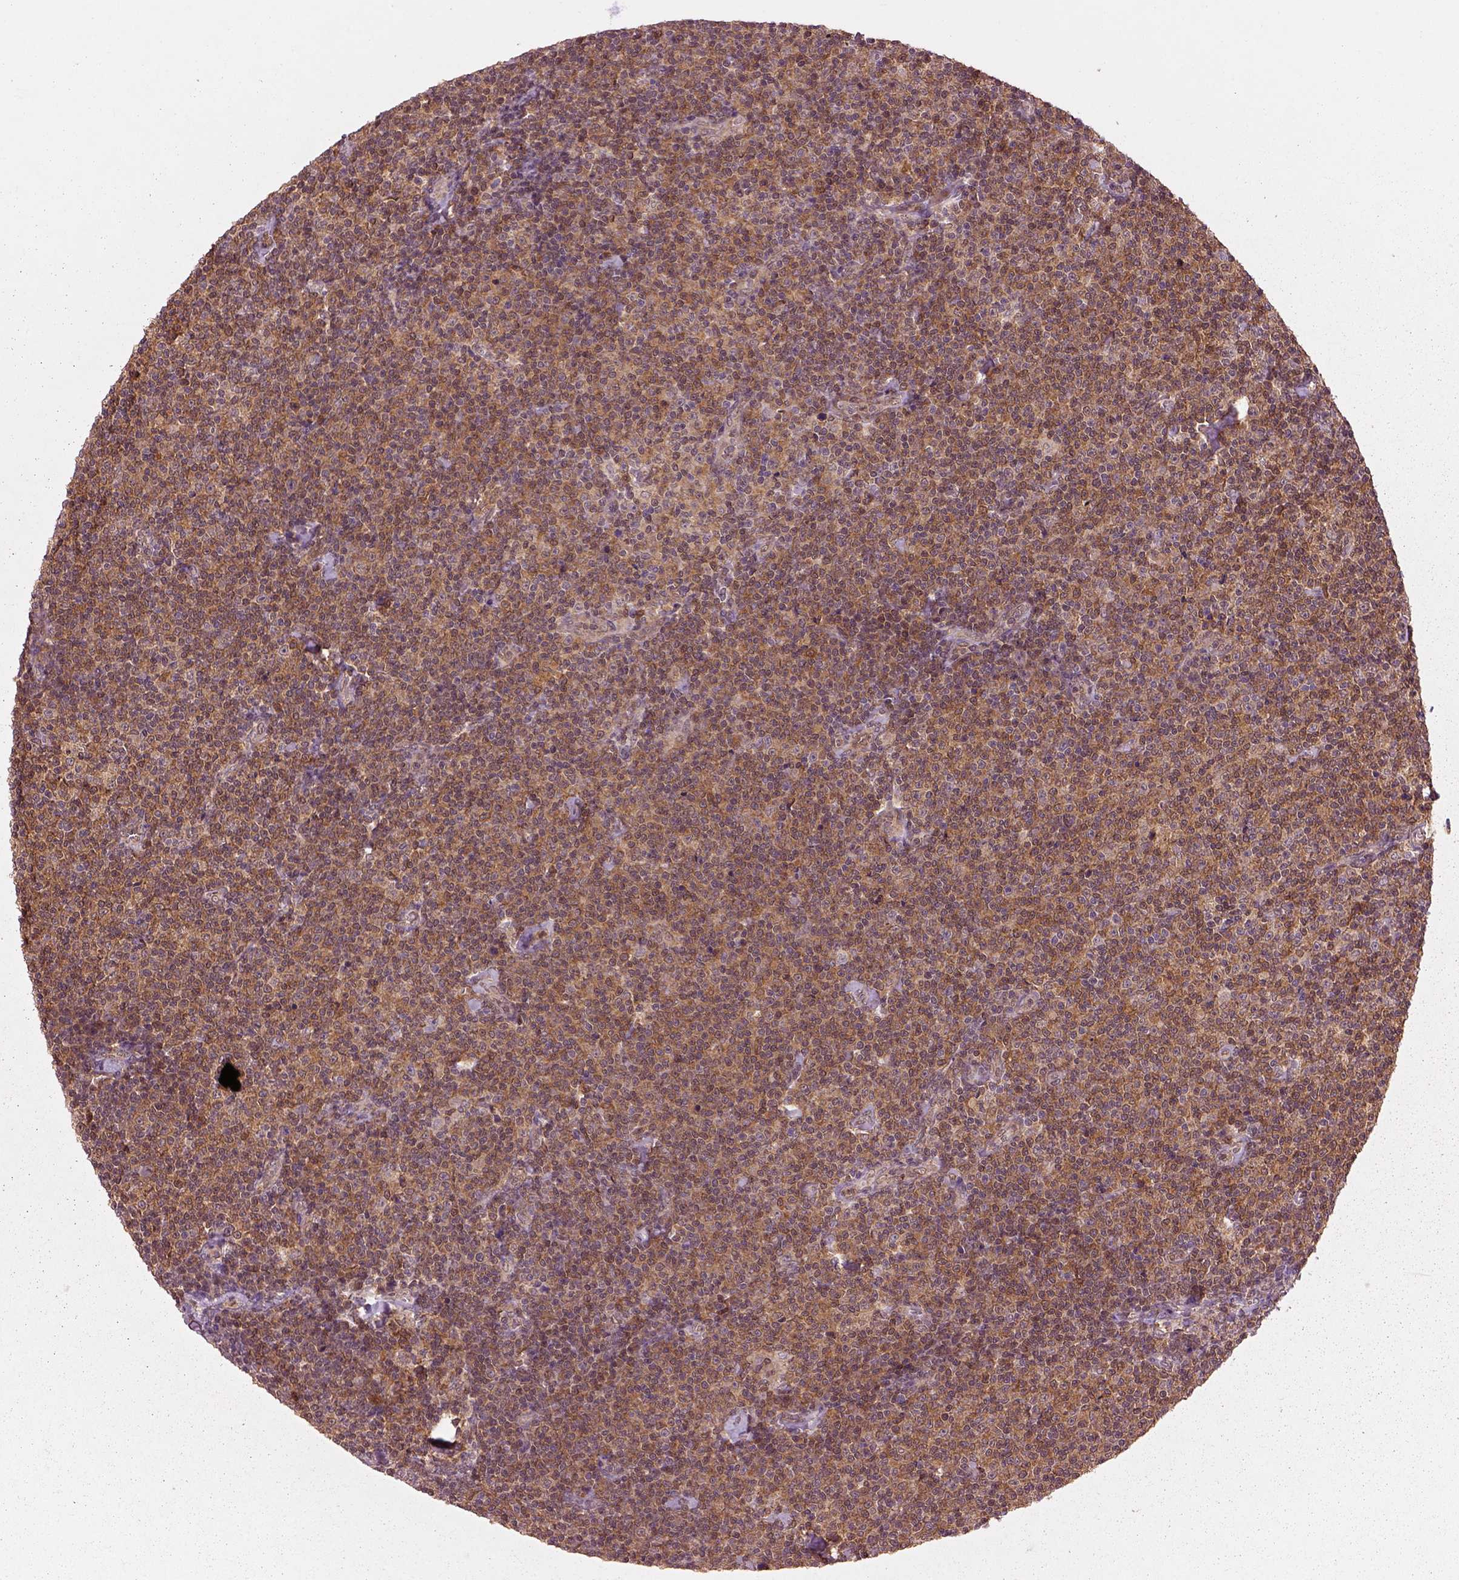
{"staining": {"intensity": "moderate", "quantity": ">75%", "location": "cytoplasmic/membranous"}, "tissue": "lymphoma", "cell_type": "Tumor cells", "image_type": "cancer", "snomed": [{"axis": "morphology", "description": "Malignant lymphoma, non-Hodgkin's type, Low grade"}, {"axis": "topography", "description": "Lymph node"}], "caption": "Immunohistochemistry (IHC) (DAB) staining of lymphoma reveals moderate cytoplasmic/membranous protein expression in approximately >75% of tumor cells.", "gene": "MDP1", "patient": {"sex": "male", "age": 81}}